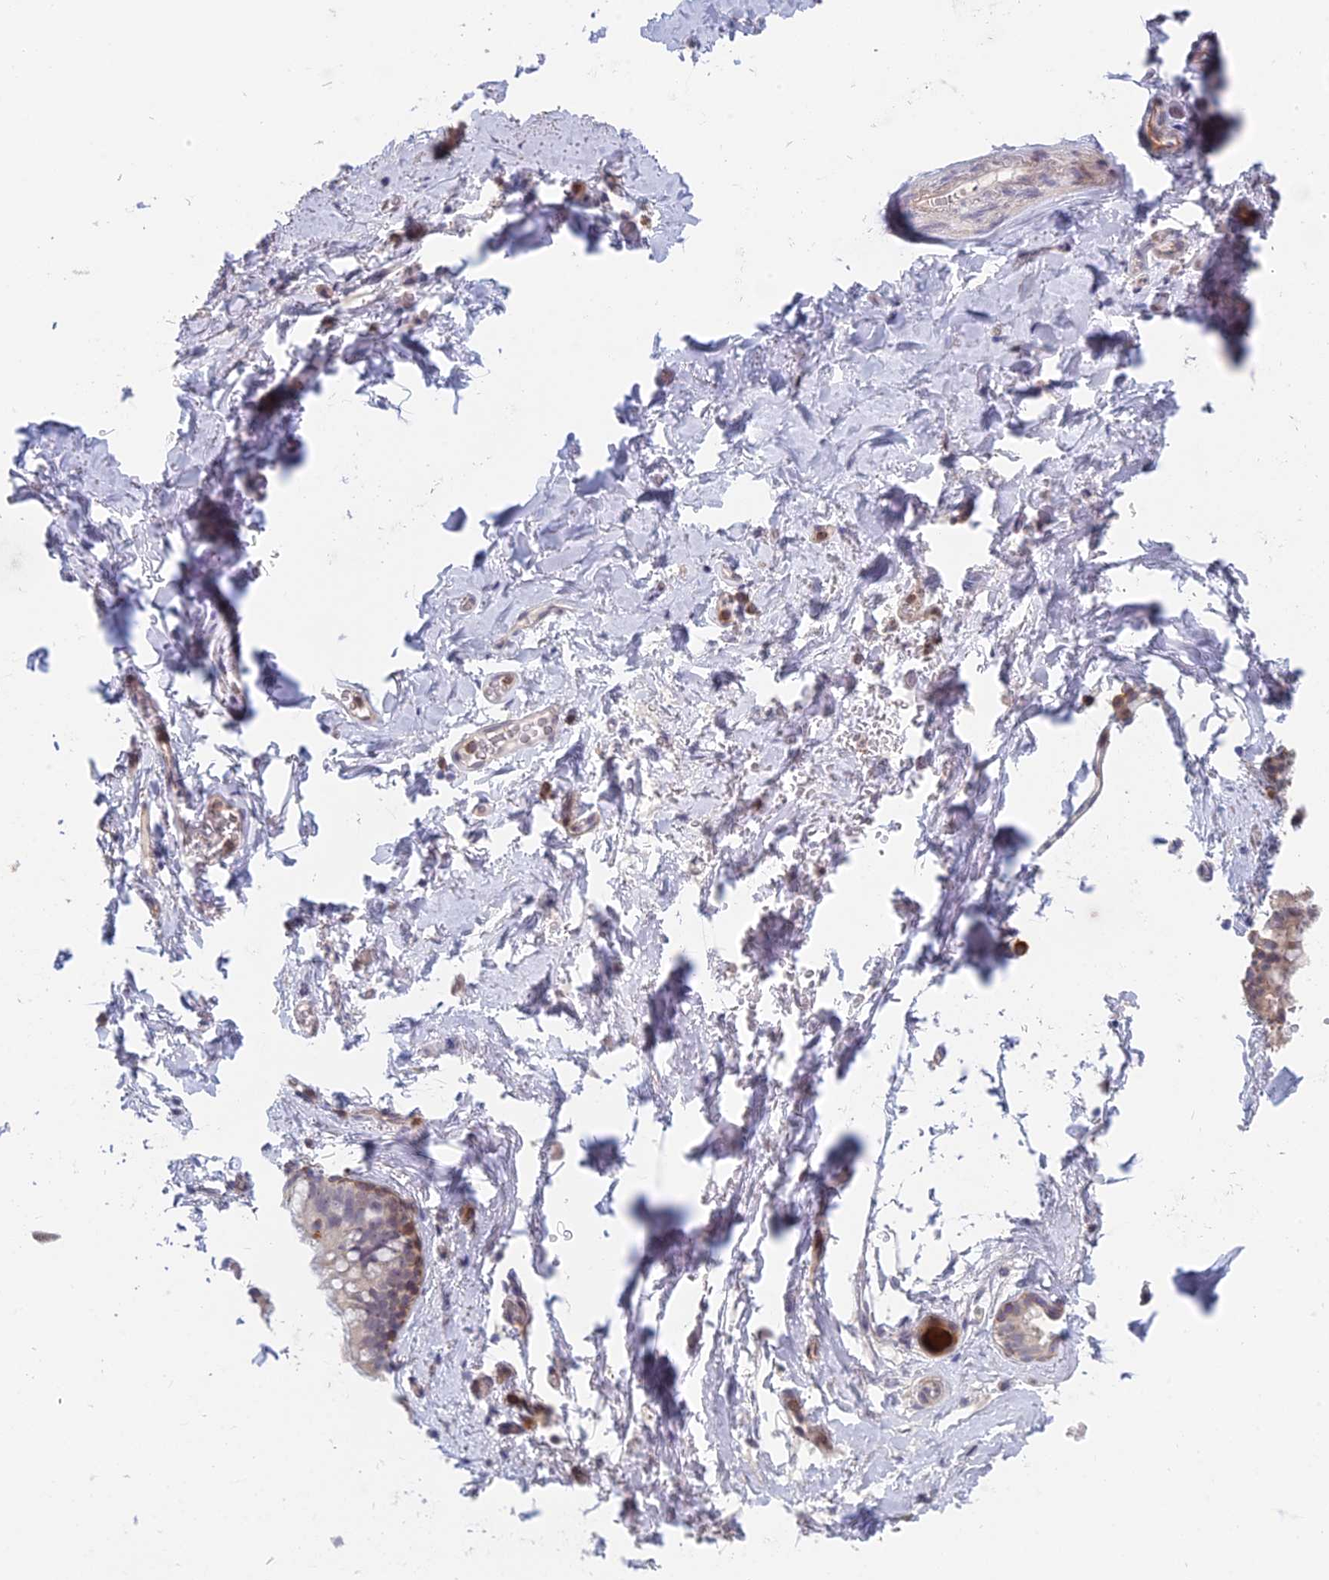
{"staining": {"intensity": "negative", "quantity": "none", "location": "none"}, "tissue": "adipose tissue", "cell_type": "Adipocytes", "image_type": "normal", "snomed": [{"axis": "morphology", "description": "Normal tissue, NOS"}, {"axis": "topography", "description": "Lymph node"}, {"axis": "topography", "description": "Bronchus"}], "caption": "Benign adipose tissue was stained to show a protein in brown. There is no significant expression in adipocytes. Nuclei are stained in blue.", "gene": "PPP1R26", "patient": {"sex": "male", "age": 63}}